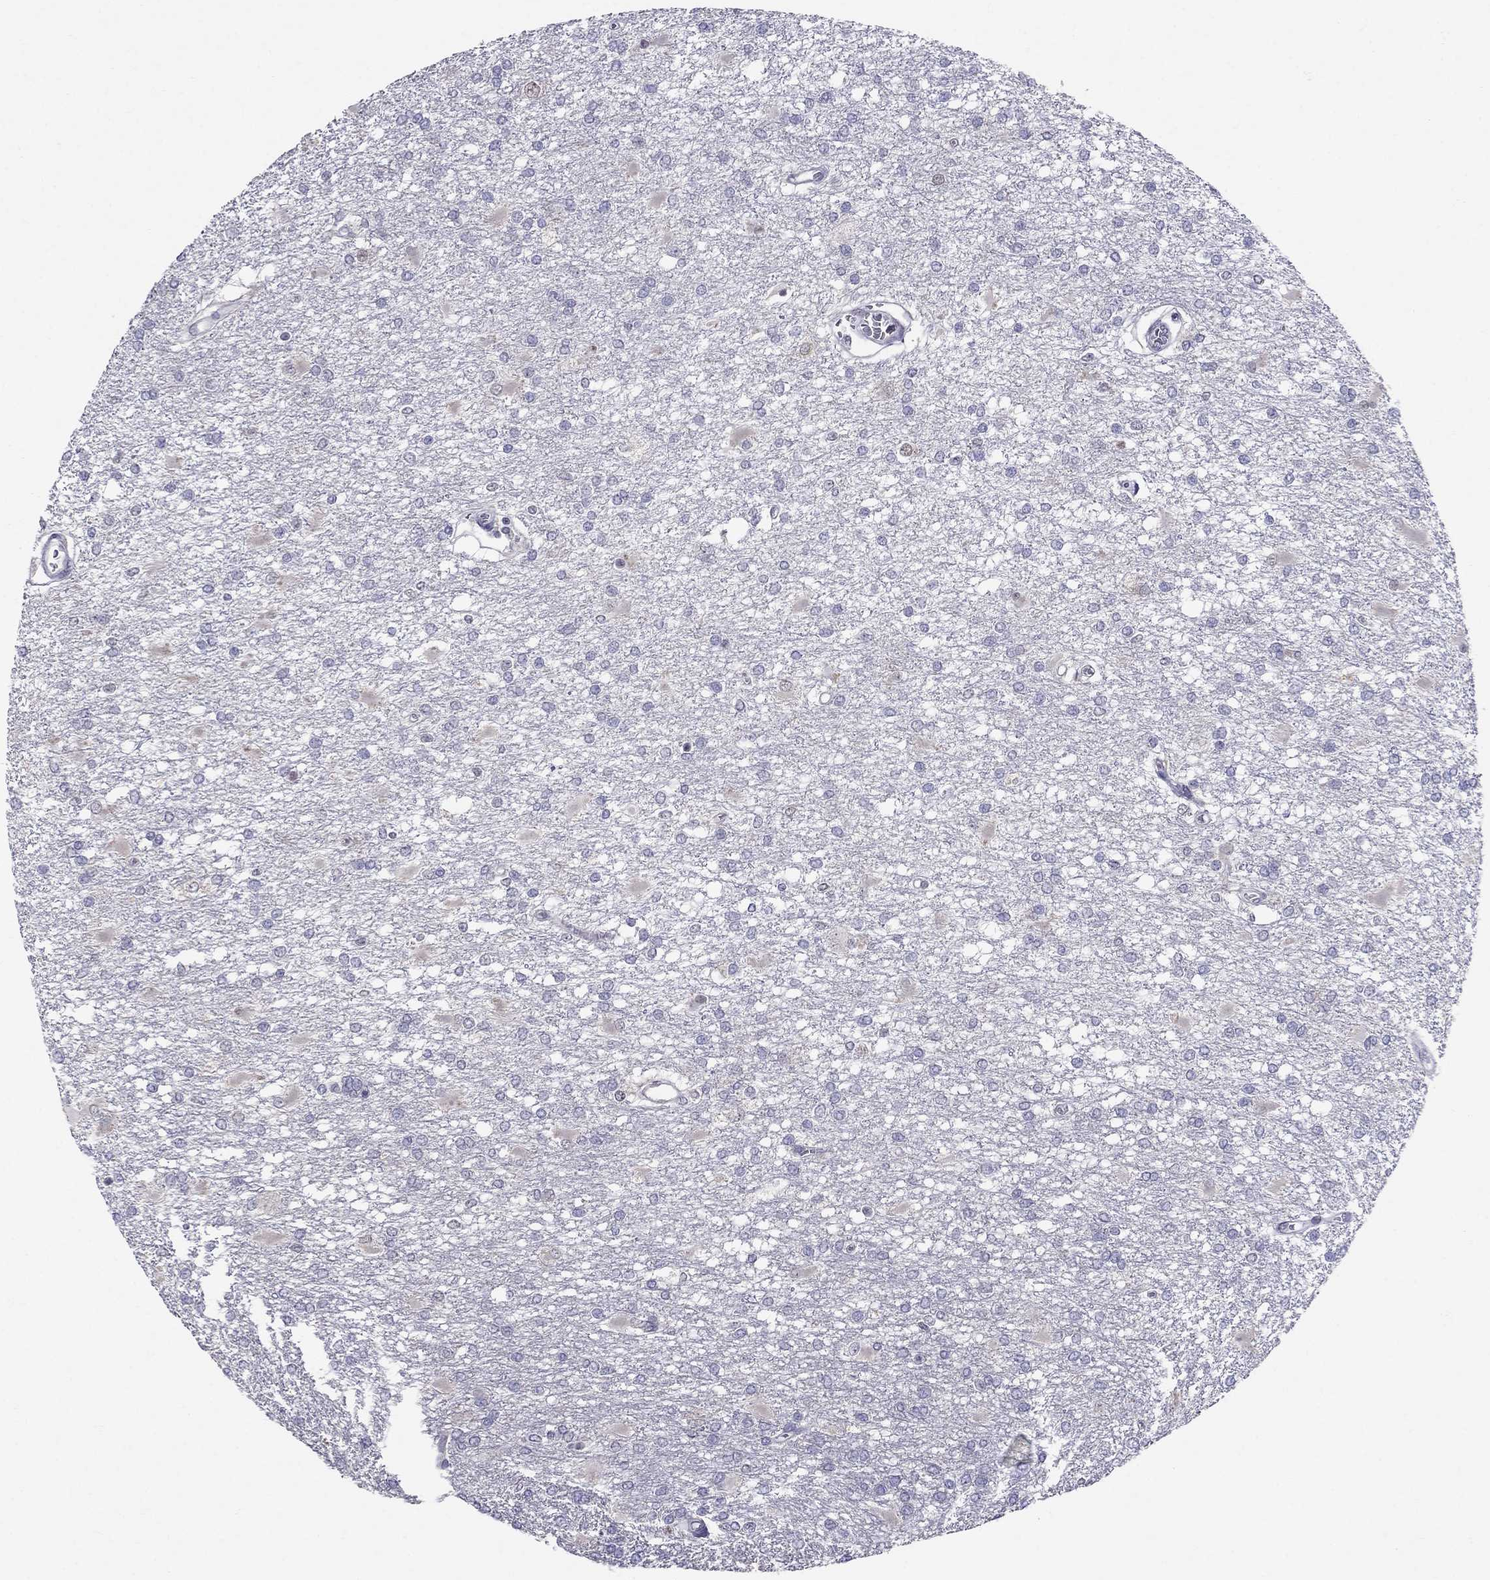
{"staining": {"intensity": "negative", "quantity": "none", "location": "none"}, "tissue": "glioma", "cell_type": "Tumor cells", "image_type": "cancer", "snomed": [{"axis": "morphology", "description": "Glioma, malignant, High grade"}, {"axis": "topography", "description": "Cerebral cortex"}], "caption": "Human glioma stained for a protein using immunohistochemistry (IHC) reveals no positivity in tumor cells.", "gene": "MYO3B", "patient": {"sex": "male", "age": 79}}